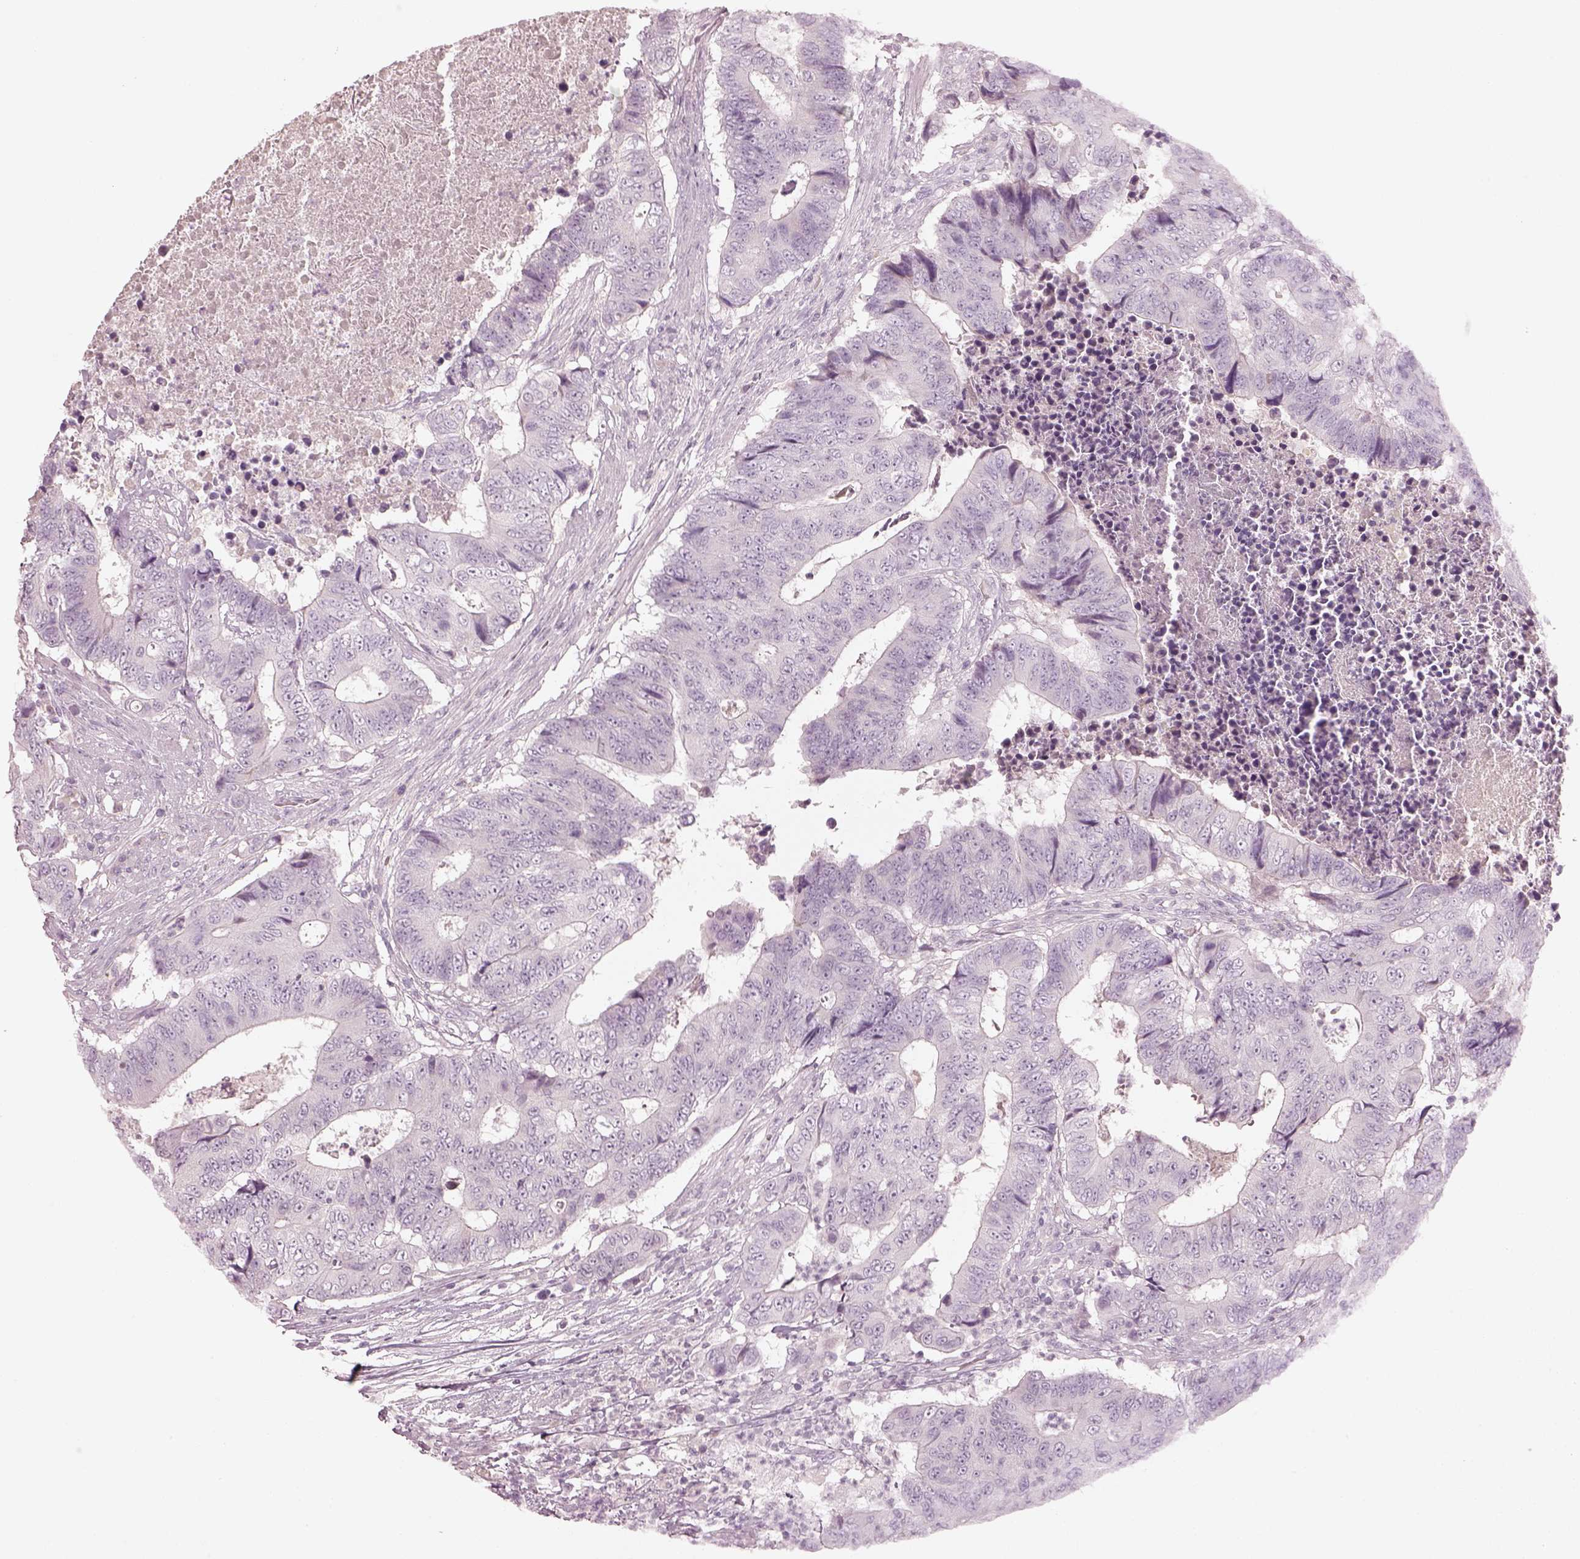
{"staining": {"intensity": "negative", "quantity": "none", "location": "none"}, "tissue": "colorectal cancer", "cell_type": "Tumor cells", "image_type": "cancer", "snomed": [{"axis": "morphology", "description": "Adenocarcinoma, NOS"}, {"axis": "topography", "description": "Colon"}], "caption": "This is an immunohistochemistry image of colorectal adenocarcinoma. There is no positivity in tumor cells.", "gene": "SPATA6L", "patient": {"sex": "female", "age": 48}}